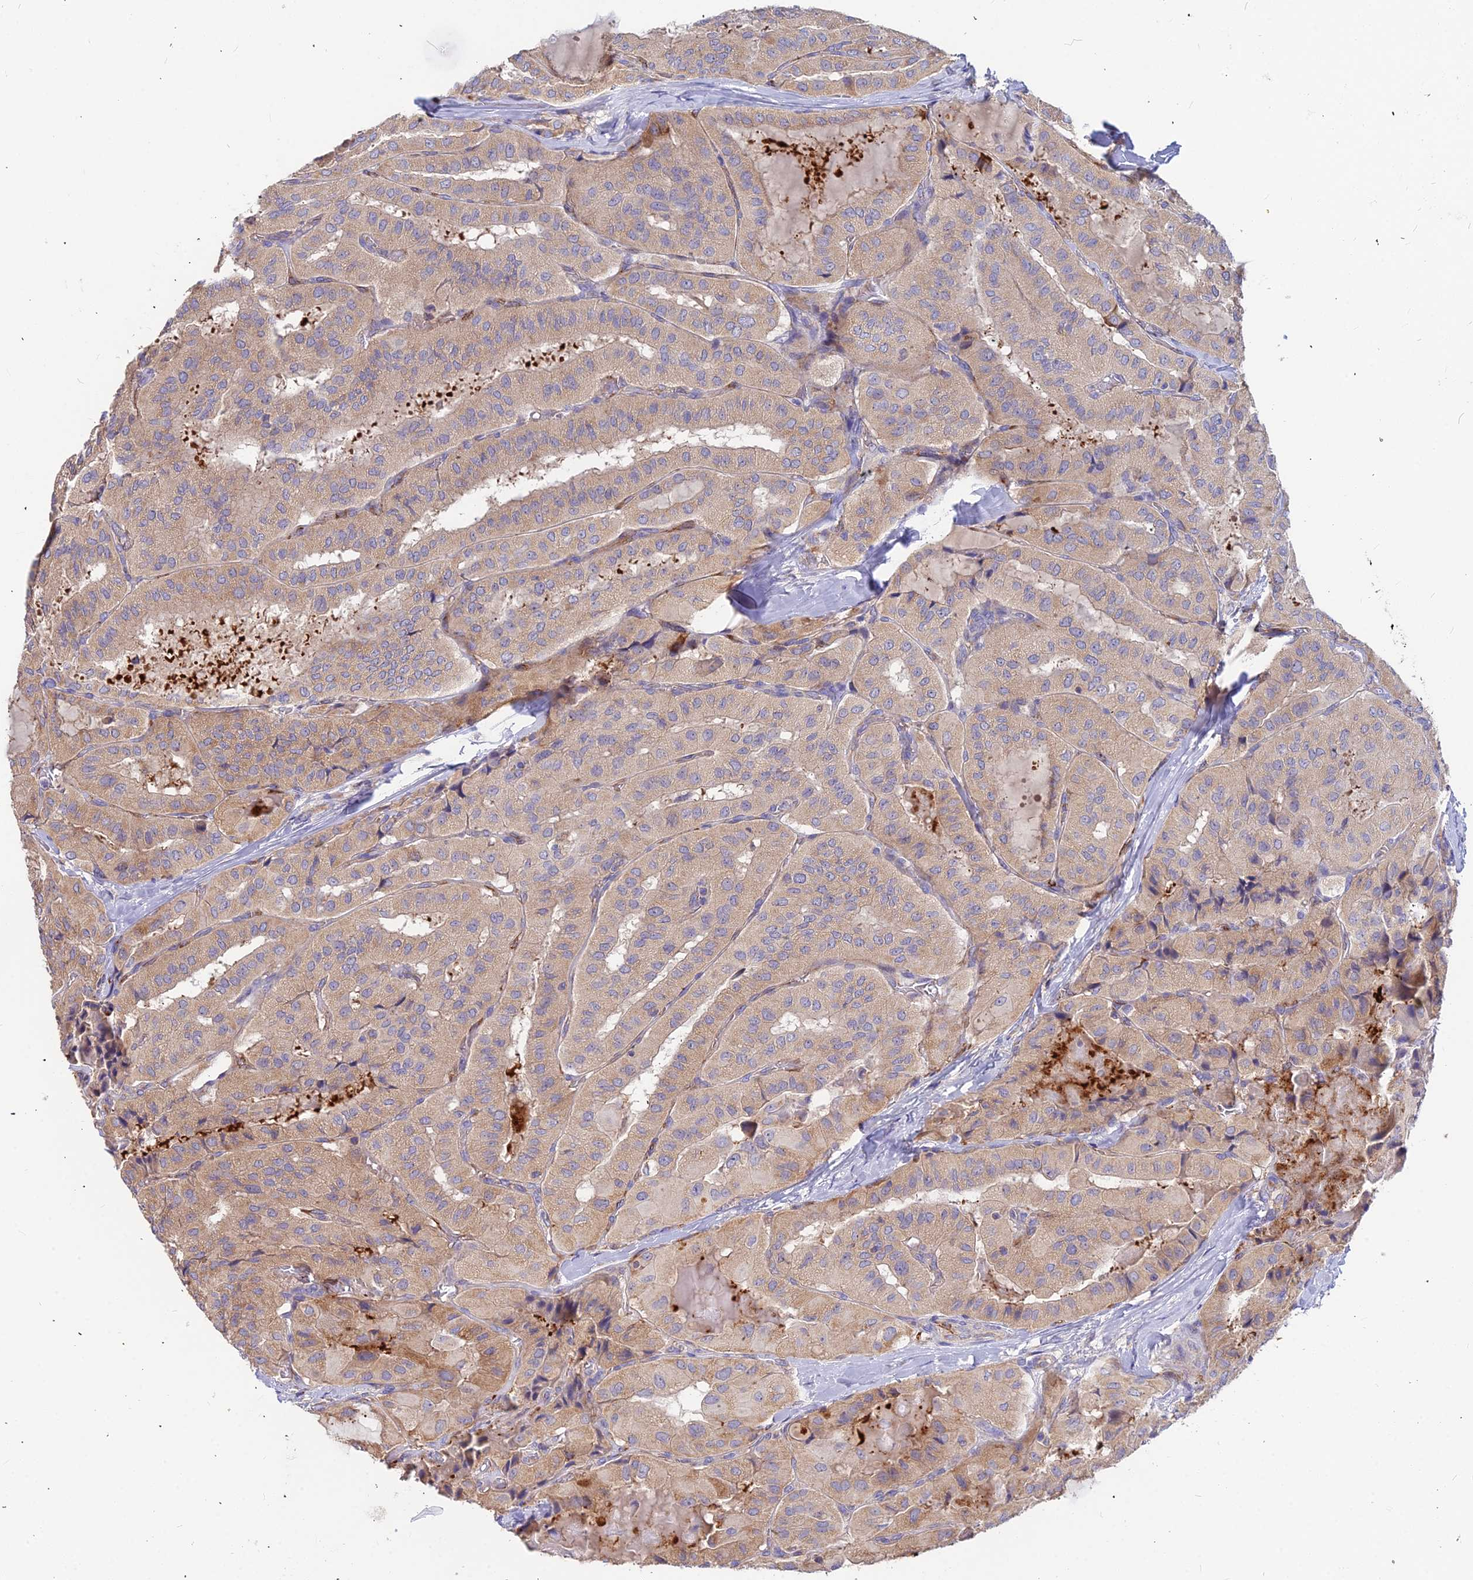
{"staining": {"intensity": "weak", "quantity": ">75%", "location": "cytoplasmic/membranous"}, "tissue": "thyroid cancer", "cell_type": "Tumor cells", "image_type": "cancer", "snomed": [{"axis": "morphology", "description": "Normal tissue, NOS"}, {"axis": "morphology", "description": "Papillary adenocarcinoma, NOS"}, {"axis": "topography", "description": "Thyroid gland"}], "caption": "DAB (3,3'-diaminobenzidine) immunohistochemical staining of human thyroid cancer demonstrates weak cytoplasmic/membranous protein staining in approximately >75% of tumor cells.", "gene": "ASPHD1", "patient": {"sex": "female", "age": 59}}